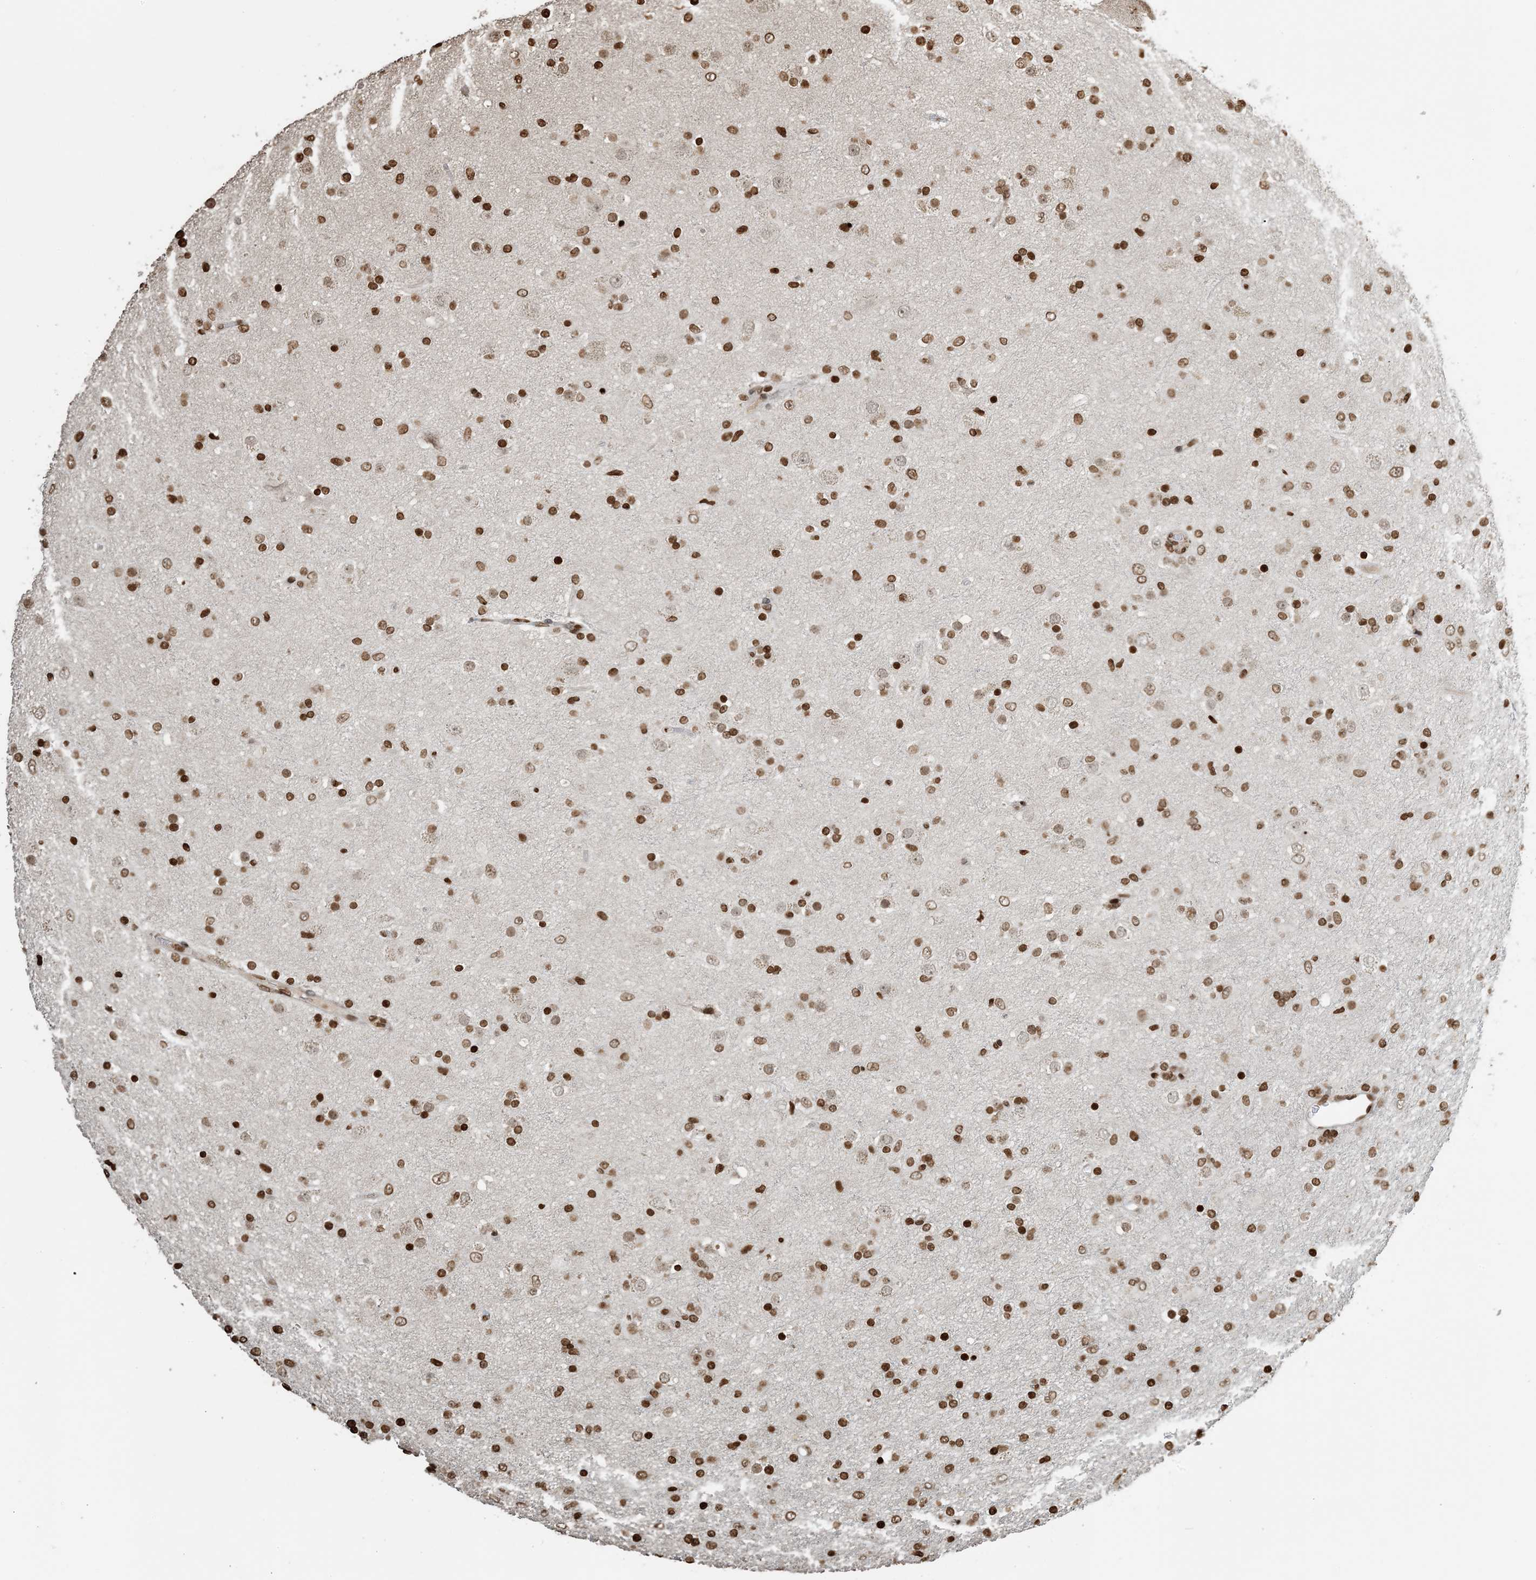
{"staining": {"intensity": "strong", "quantity": ">75%", "location": "nuclear"}, "tissue": "glioma", "cell_type": "Tumor cells", "image_type": "cancer", "snomed": [{"axis": "morphology", "description": "Glioma, malignant, Low grade"}, {"axis": "topography", "description": "Brain"}], "caption": "High-magnification brightfield microscopy of malignant glioma (low-grade) stained with DAB (3,3'-diaminobenzidine) (brown) and counterstained with hematoxylin (blue). tumor cells exhibit strong nuclear expression is identified in approximately>75% of cells.", "gene": "H3-3B", "patient": {"sex": "male", "age": 65}}